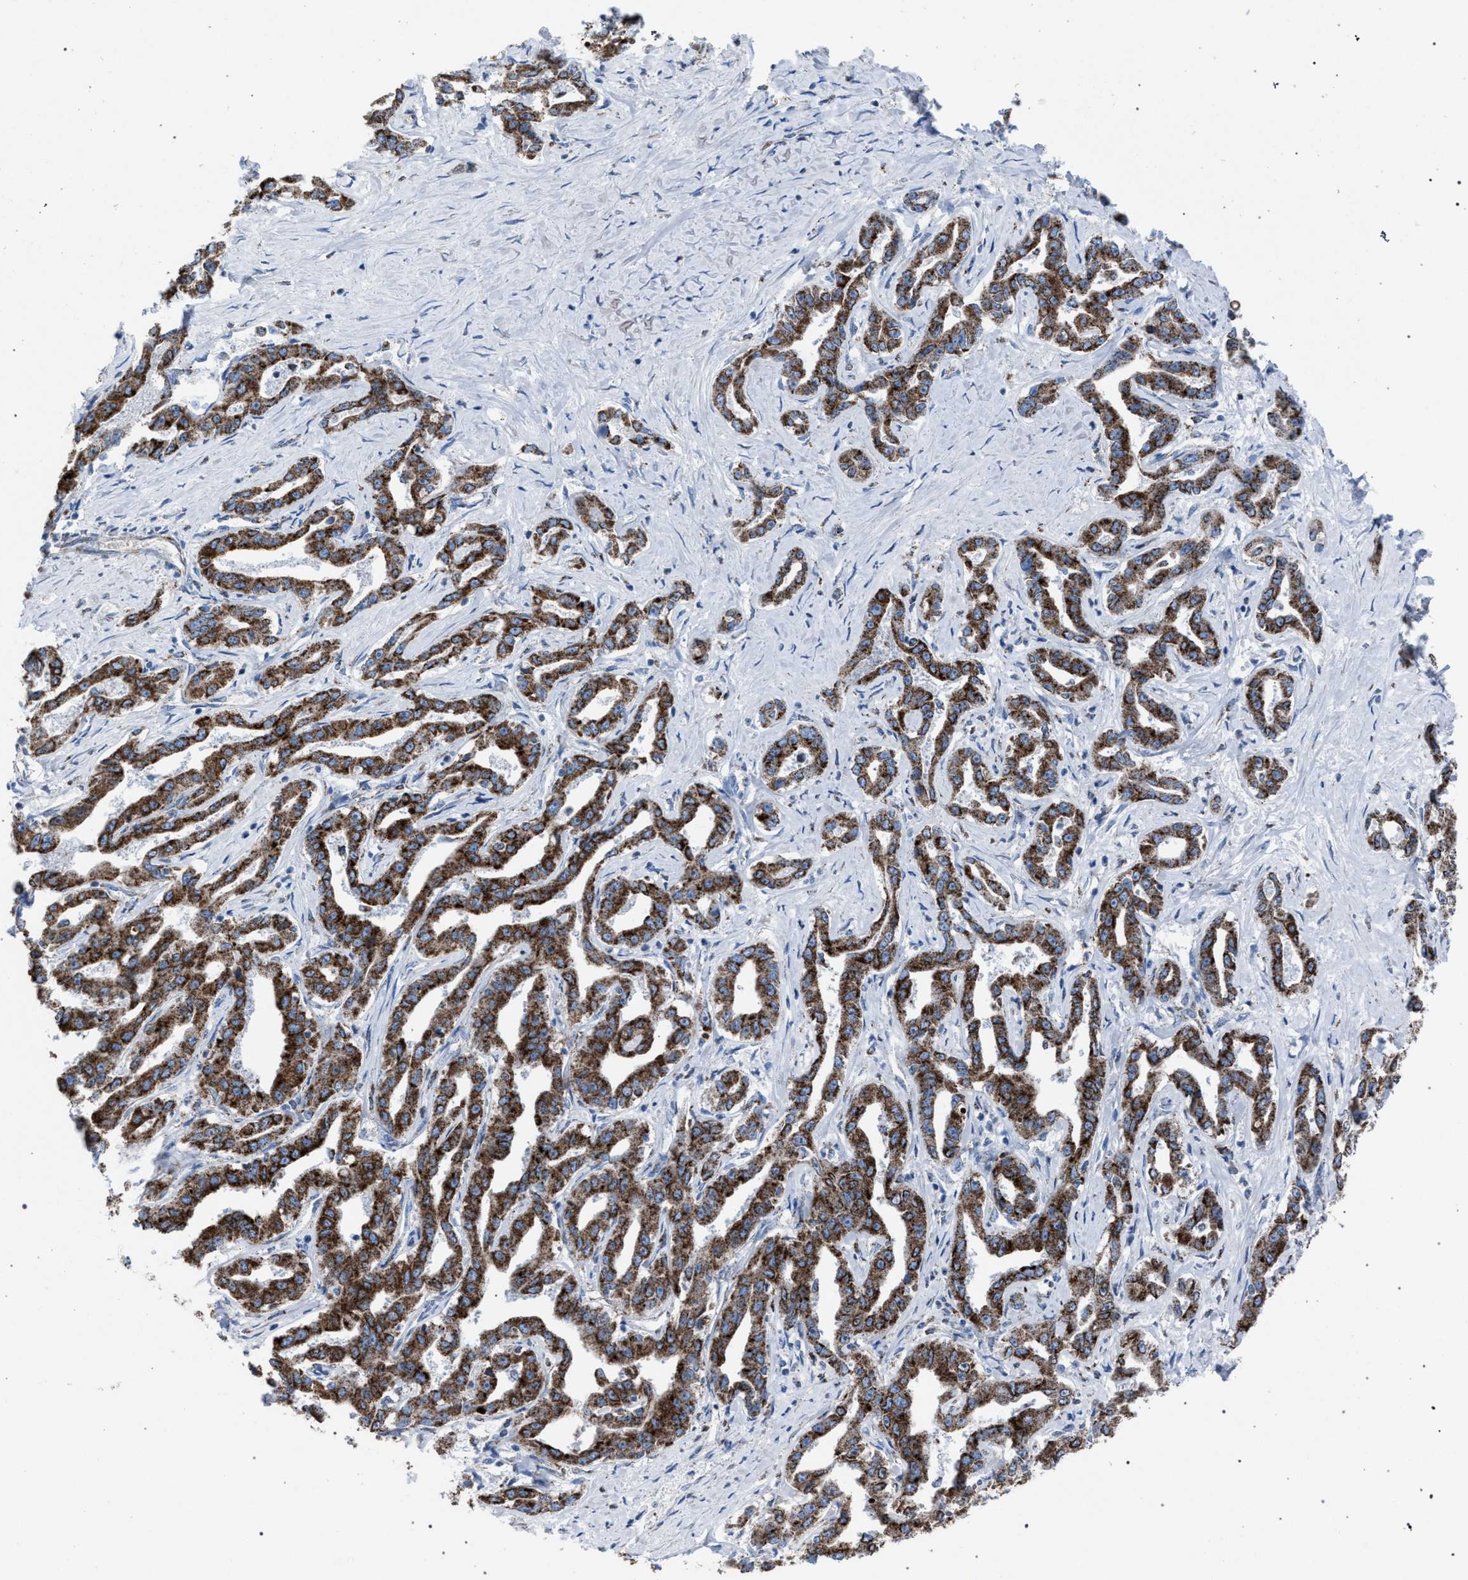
{"staining": {"intensity": "strong", "quantity": ">75%", "location": "cytoplasmic/membranous"}, "tissue": "liver cancer", "cell_type": "Tumor cells", "image_type": "cancer", "snomed": [{"axis": "morphology", "description": "Cholangiocarcinoma"}, {"axis": "topography", "description": "Liver"}], "caption": "Immunohistochemistry photomicrograph of liver cholangiocarcinoma stained for a protein (brown), which demonstrates high levels of strong cytoplasmic/membranous positivity in approximately >75% of tumor cells.", "gene": "HSD17B4", "patient": {"sex": "male", "age": 59}}